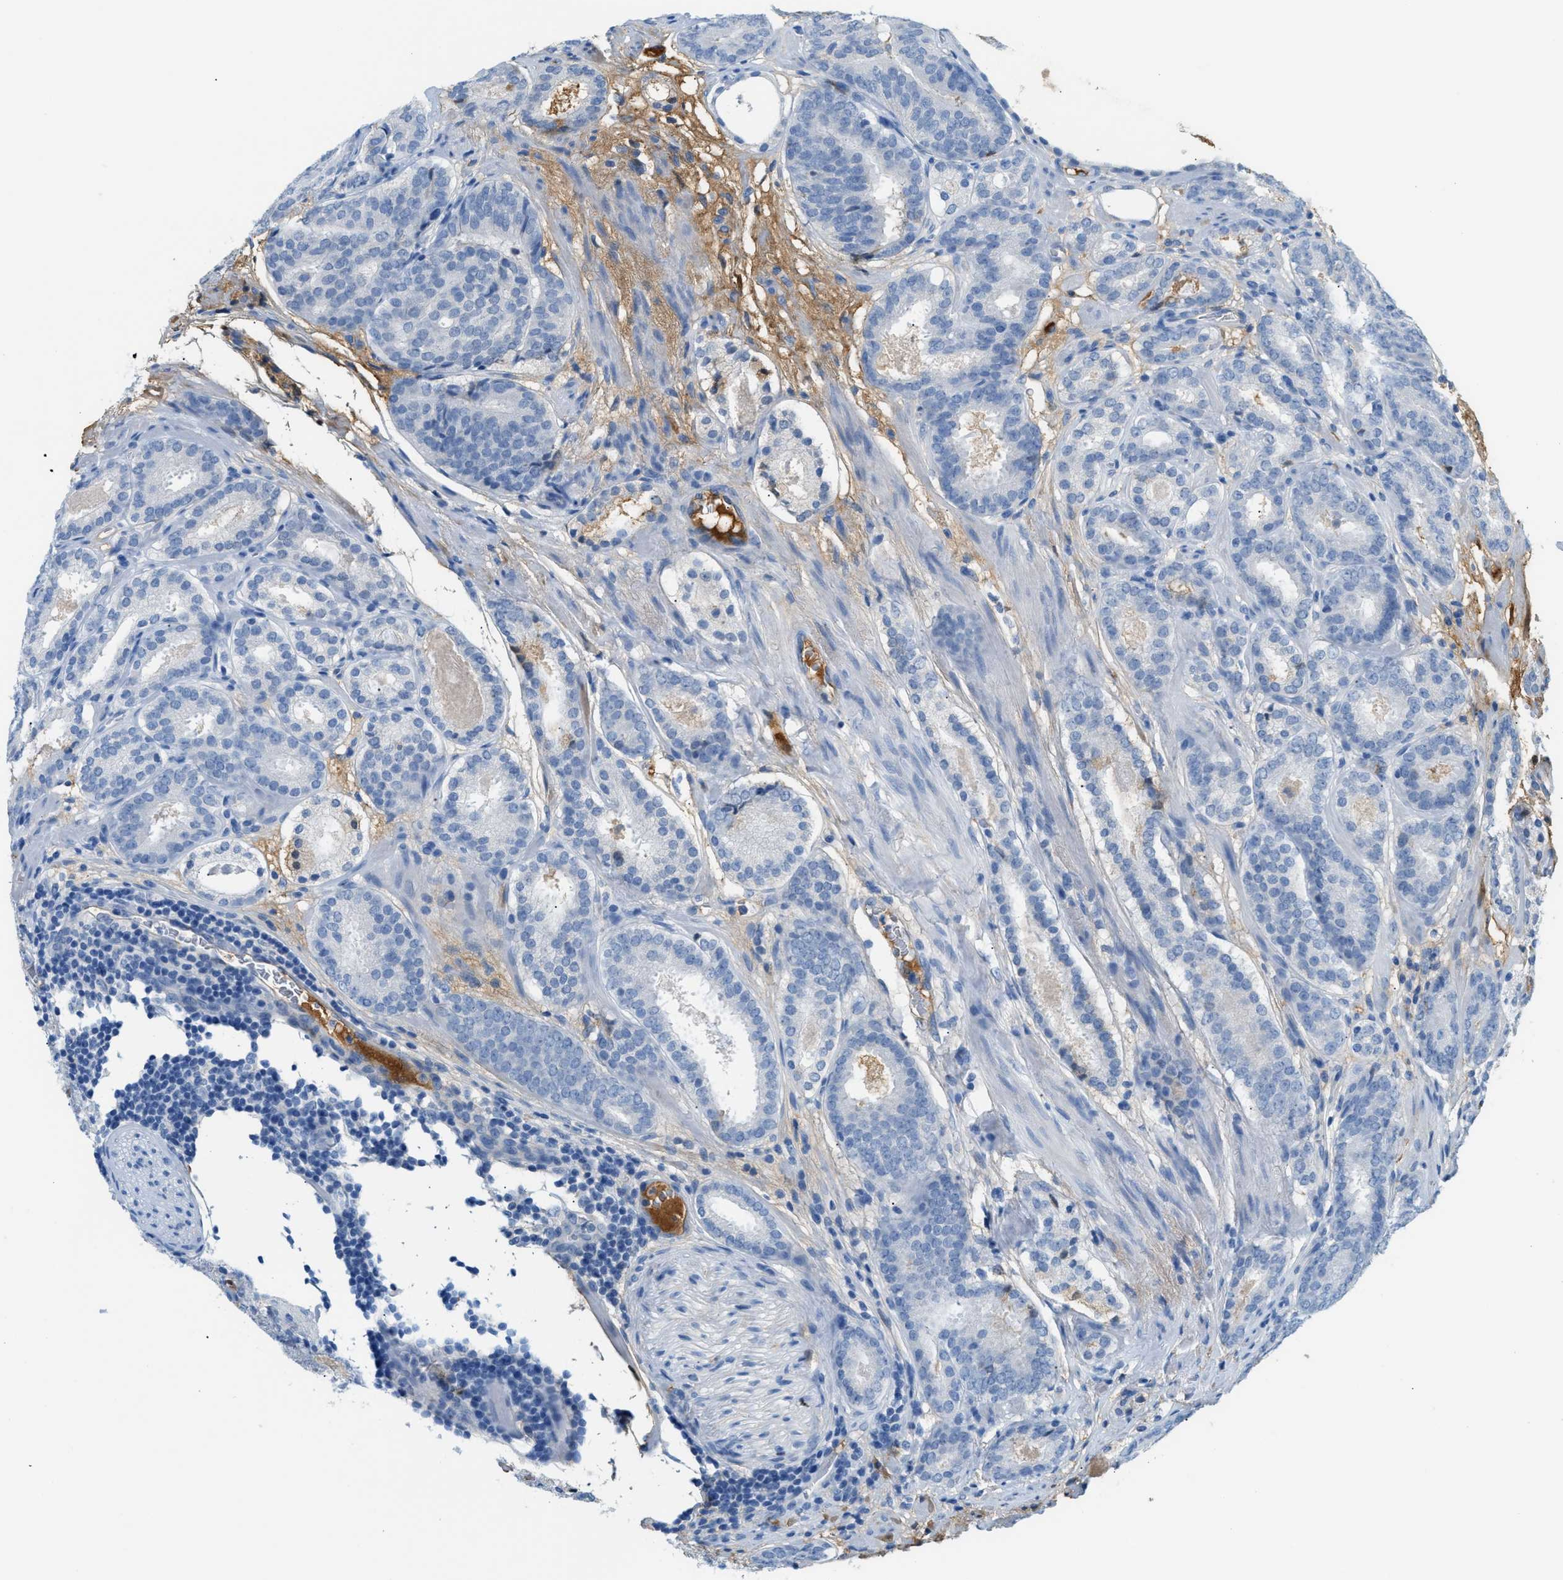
{"staining": {"intensity": "negative", "quantity": "none", "location": "none"}, "tissue": "prostate cancer", "cell_type": "Tumor cells", "image_type": "cancer", "snomed": [{"axis": "morphology", "description": "Adenocarcinoma, Low grade"}, {"axis": "topography", "description": "Prostate"}], "caption": "Tumor cells are negative for brown protein staining in prostate adenocarcinoma (low-grade).", "gene": "CFI", "patient": {"sex": "male", "age": 69}}